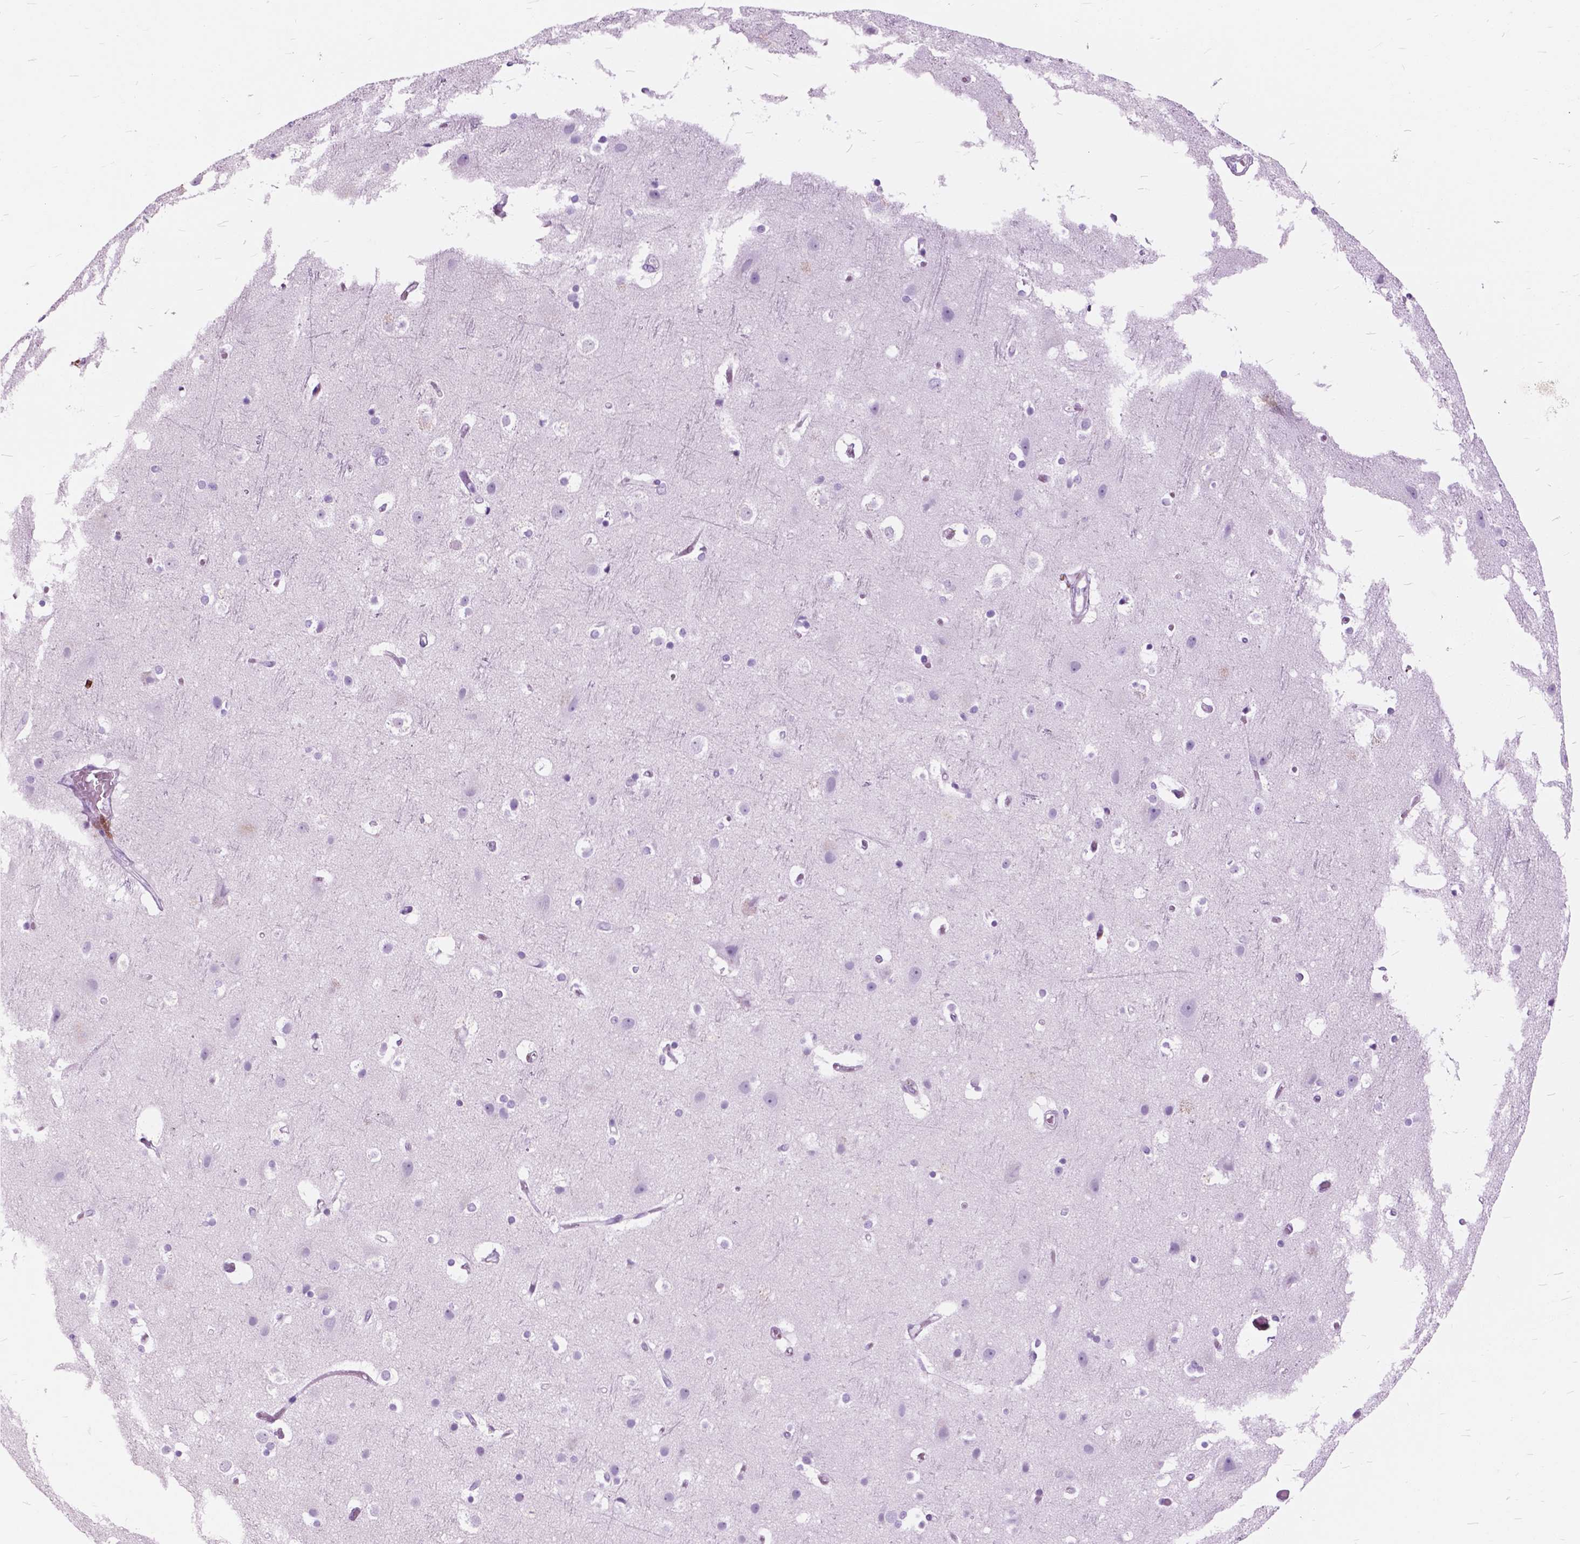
{"staining": {"intensity": "negative", "quantity": "none", "location": "none"}, "tissue": "cerebral cortex", "cell_type": "Endothelial cells", "image_type": "normal", "snomed": [{"axis": "morphology", "description": "Normal tissue, NOS"}, {"axis": "topography", "description": "Cerebral cortex"}], "caption": "IHC photomicrograph of benign cerebral cortex: cerebral cortex stained with DAB exhibits no significant protein positivity in endothelial cells.", "gene": "GDF9", "patient": {"sex": "female", "age": 52}}